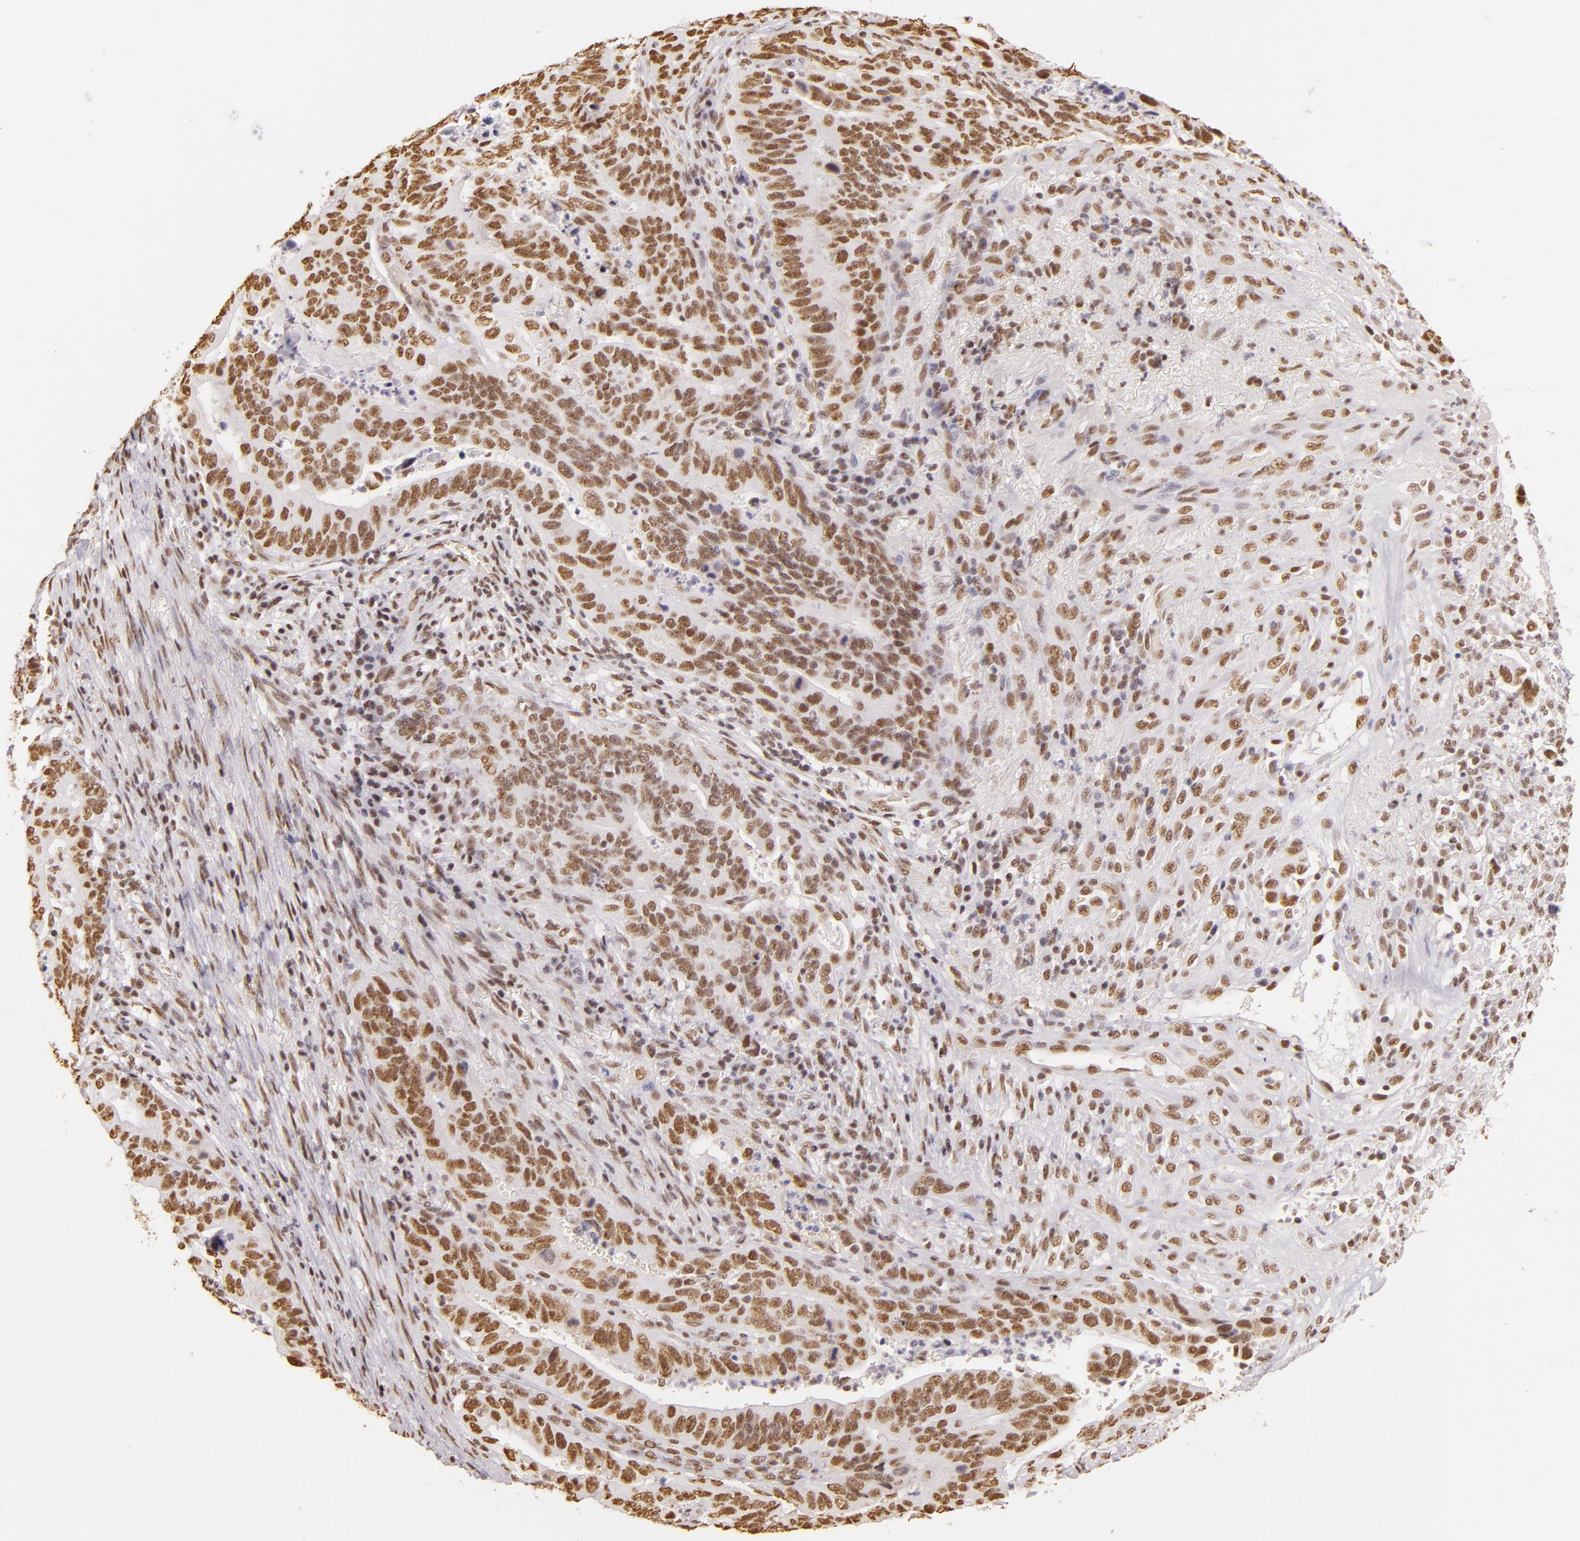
{"staining": {"intensity": "moderate", "quantity": ">75%", "location": "nuclear"}, "tissue": "stomach cancer", "cell_type": "Tumor cells", "image_type": "cancer", "snomed": [{"axis": "morphology", "description": "Adenocarcinoma, NOS"}, {"axis": "topography", "description": "Stomach, upper"}], "caption": "The immunohistochemical stain labels moderate nuclear staining in tumor cells of stomach cancer tissue.", "gene": "PAPOLA", "patient": {"sex": "female", "age": 50}}